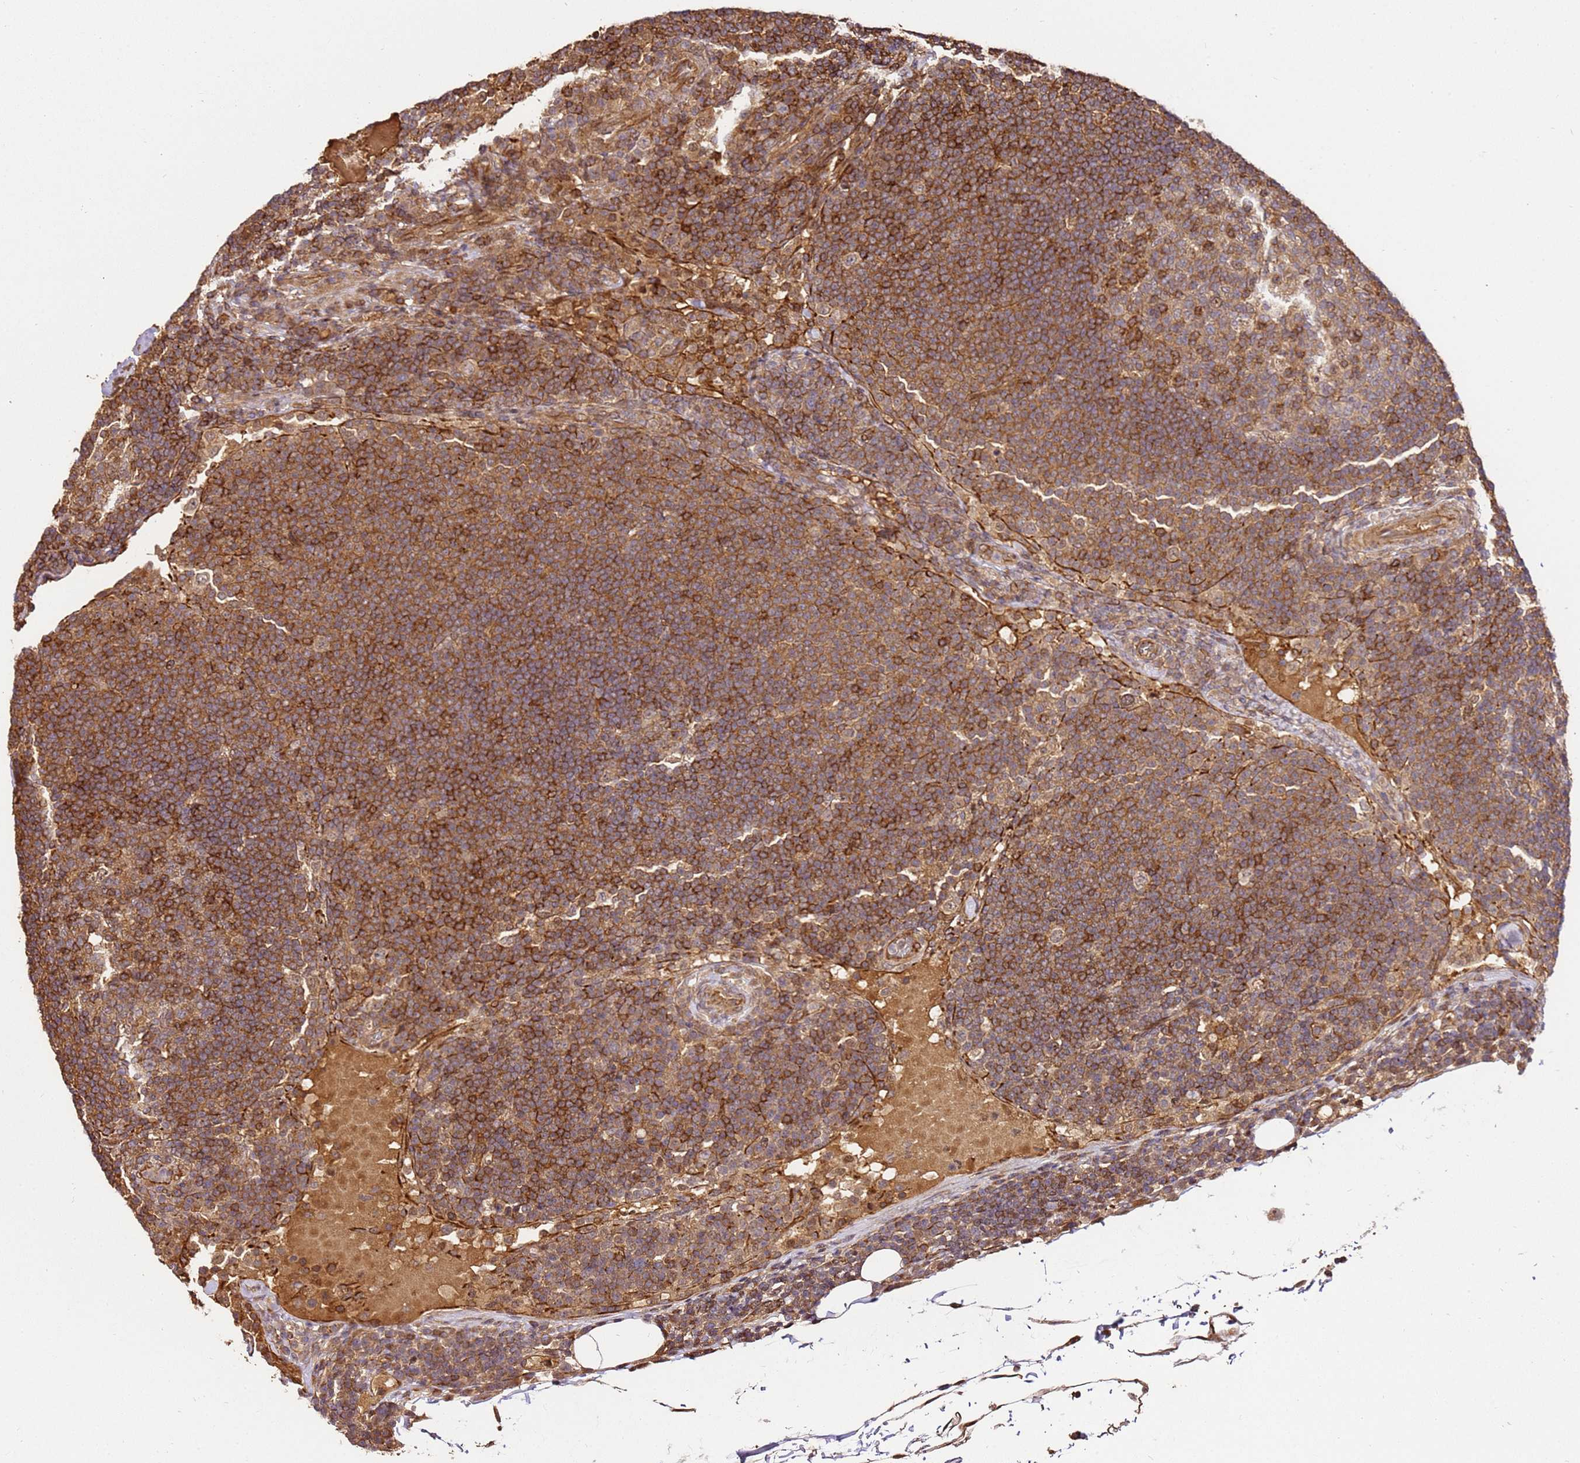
{"staining": {"intensity": "moderate", "quantity": ">75%", "location": "cytoplasmic/membranous"}, "tissue": "lymph node", "cell_type": "Germinal center cells", "image_type": "normal", "snomed": [{"axis": "morphology", "description": "Normal tissue, NOS"}, {"axis": "topography", "description": "Lymph node"}], "caption": "Immunohistochemistry (IHC) image of normal lymph node: human lymph node stained using immunohistochemistry shows medium levels of moderate protein expression localized specifically in the cytoplasmic/membranous of germinal center cells, appearing as a cytoplasmic/membranous brown color.", "gene": "KATNAL2", "patient": {"sex": "female", "age": 53}}